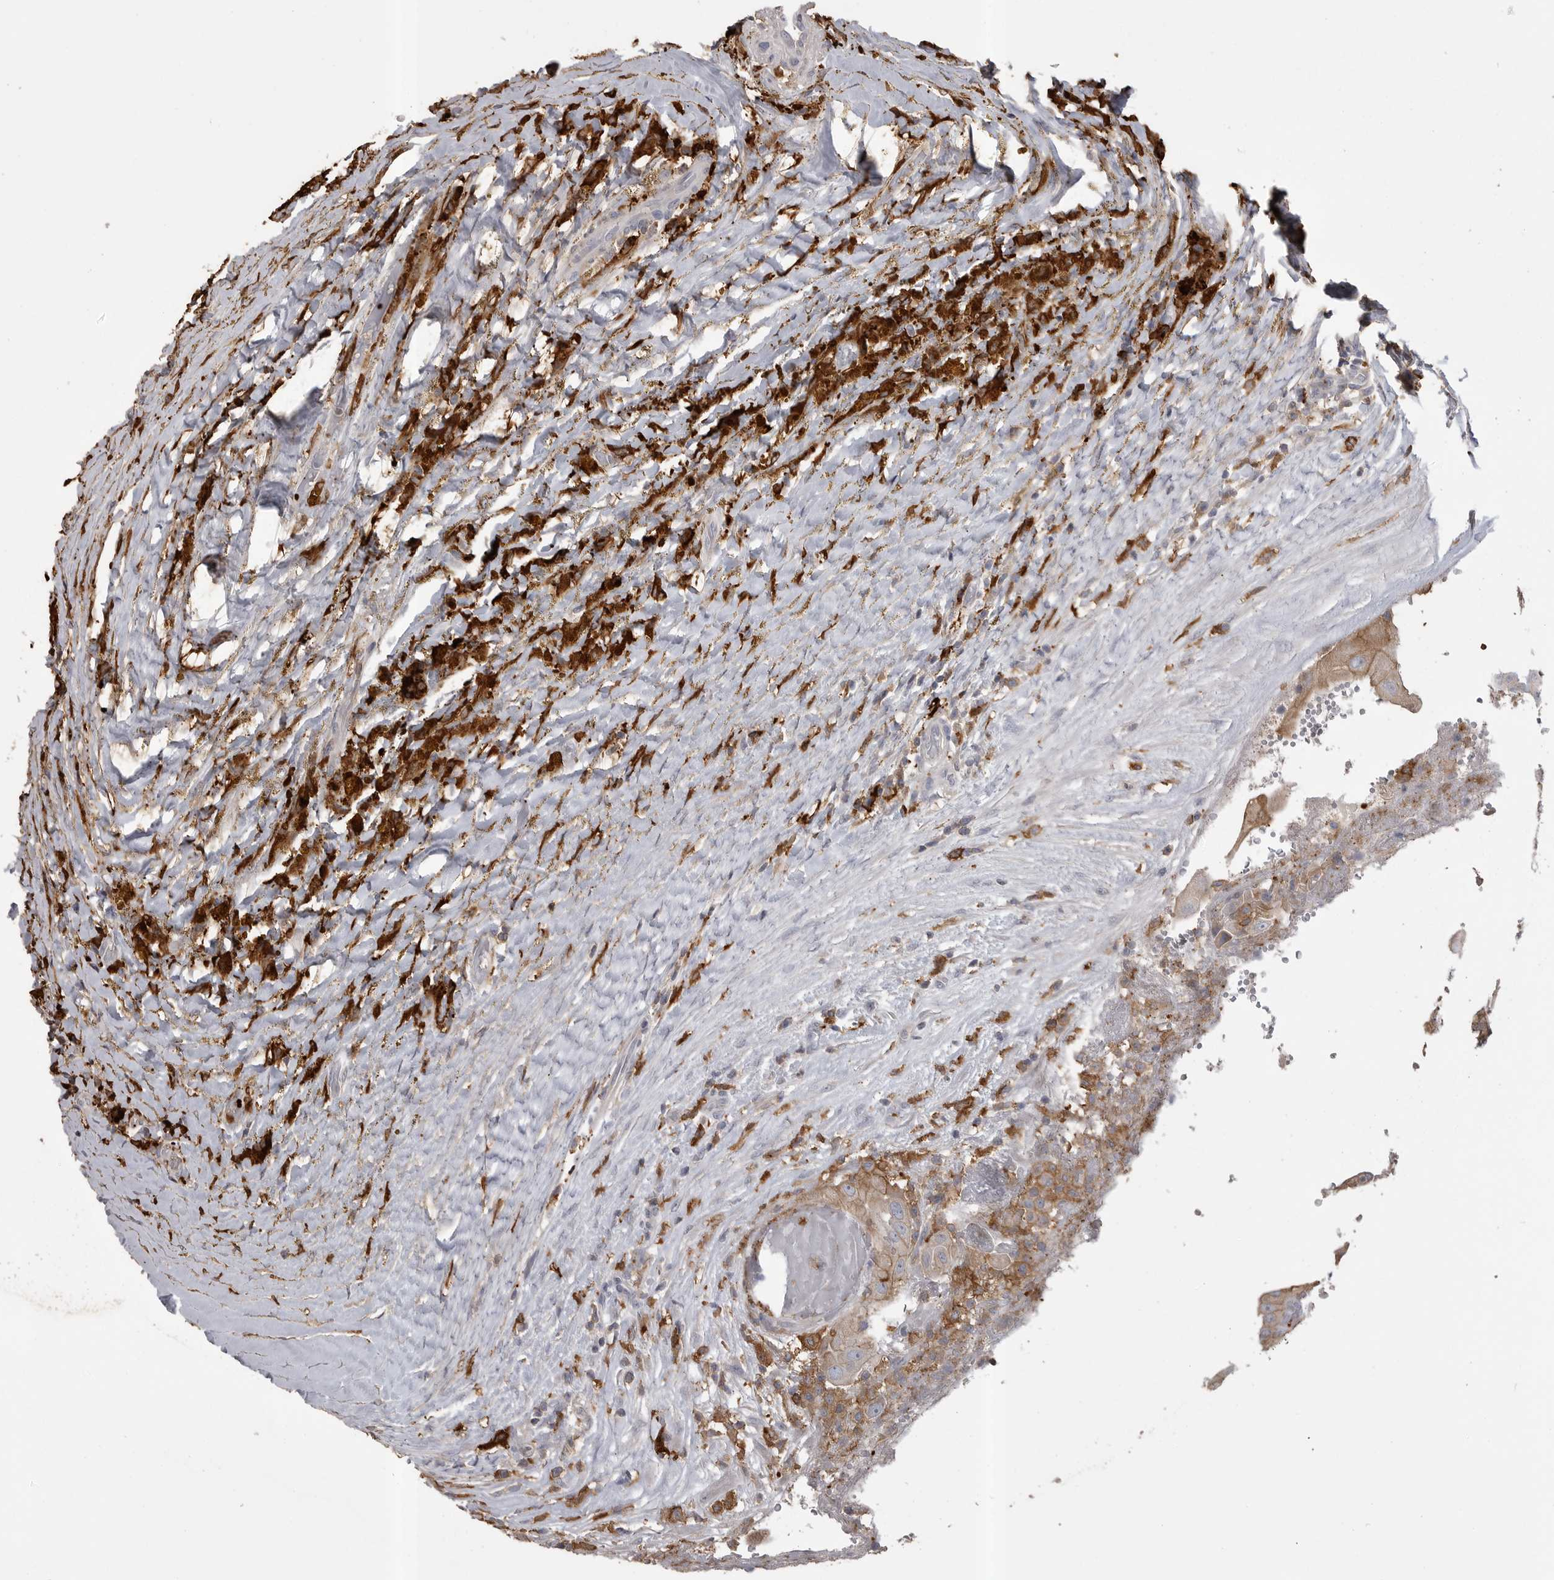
{"staining": {"intensity": "moderate", "quantity": ">75%", "location": "cytoplasmic/membranous"}, "tissue": "thyroid cancer", "cell_type": "Tumor cells", "image_type": "cancer", "snomed": [{"axis": "morphology", "description": "Papillary adenocarcinoma, NOS"}, {"axis": "topography", "description": "Thyroid gland"}], "caption": "This is a histology image of immunohistochemistry (IHC) staining of thyroid cancer (papillary adenocarcinoma), which shows moderate expression in the cytoplasmic/membranous of tumor cells.", "gene": "CMTM6", "patient": {"sex": "male", "age": 77}}